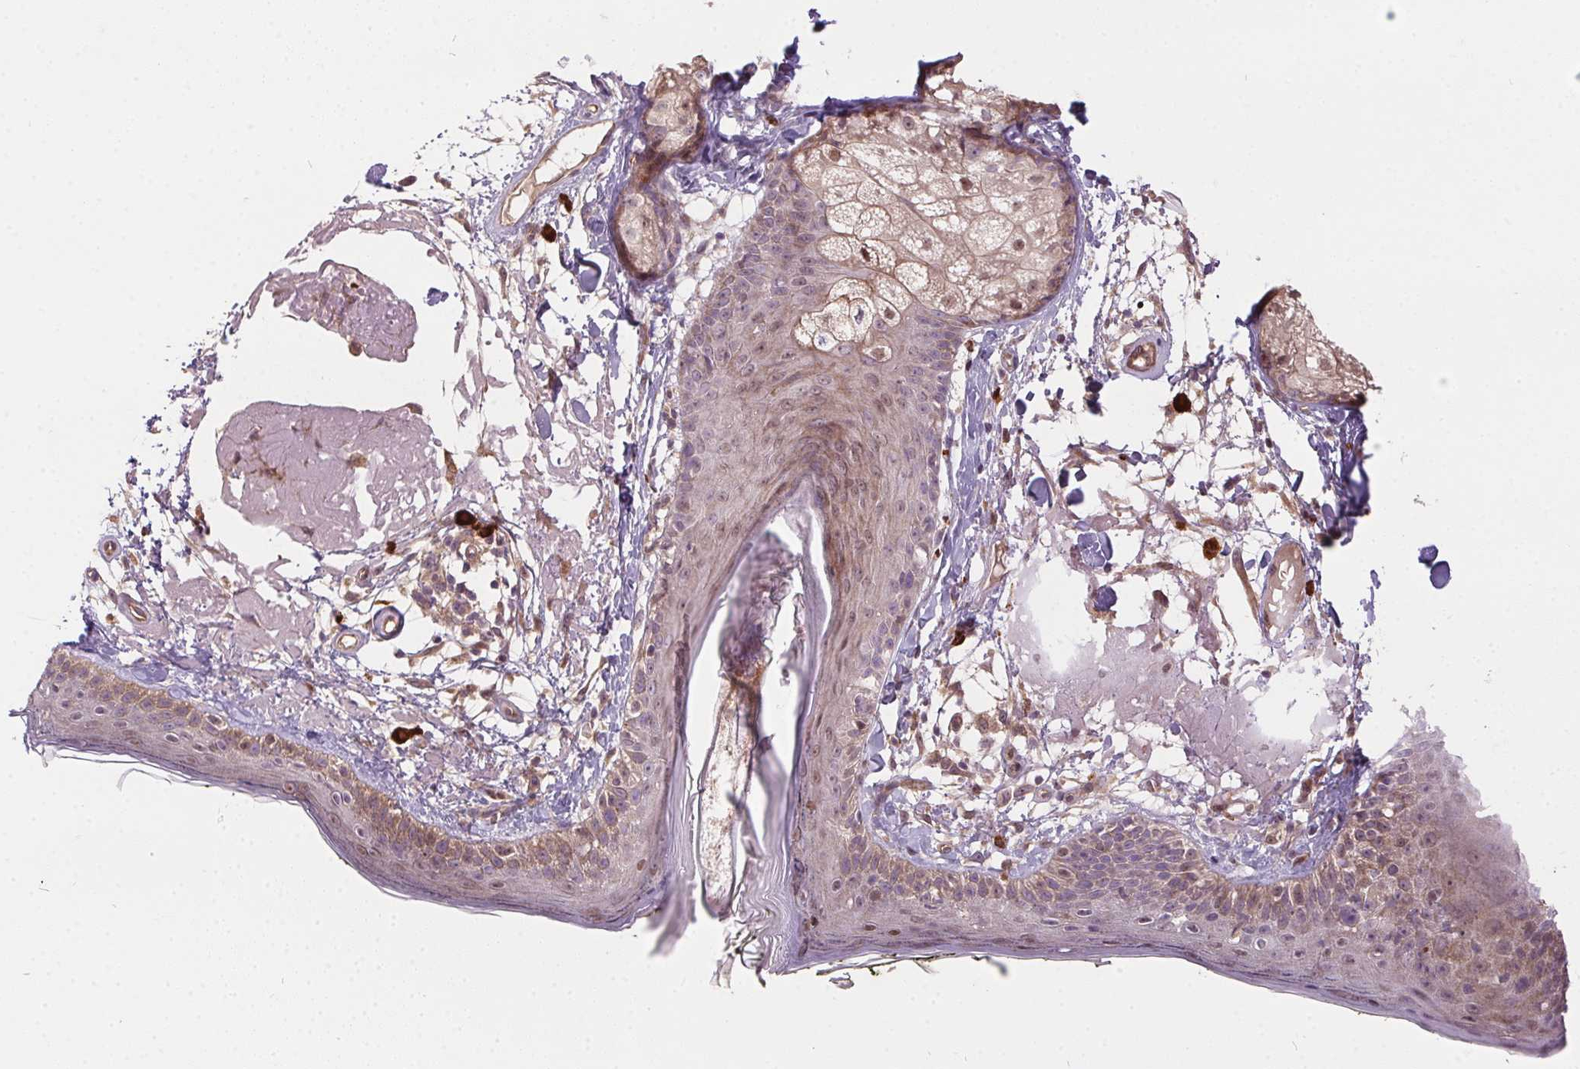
{"staining": {"intensity": "weak", "quantity": "25%-75%", "location": "cytoplasmic/membranous"}, "tissue": "skin", "cell_type": "Fibroblasts", "image_type": "normal", "snomed": [{"axis": "morphology", "description": "Normal tissue, NOS"}, {"axis": "topography", "description": "Skin"}], "caption": "The photomicrograph demonstrates staining of unremarkable skin, revealing weak cytoplasmic/membranous protein positivity (brown color) within fibroblasts. The staining is performed using DAB (3,3'-diaminobenzidine) brown chromogen to label protein expression. The nuclei are counter-stained blue using hematoxylin.", "gene": "NUDT16", "patient": {"sex": "male", "age": 76}}